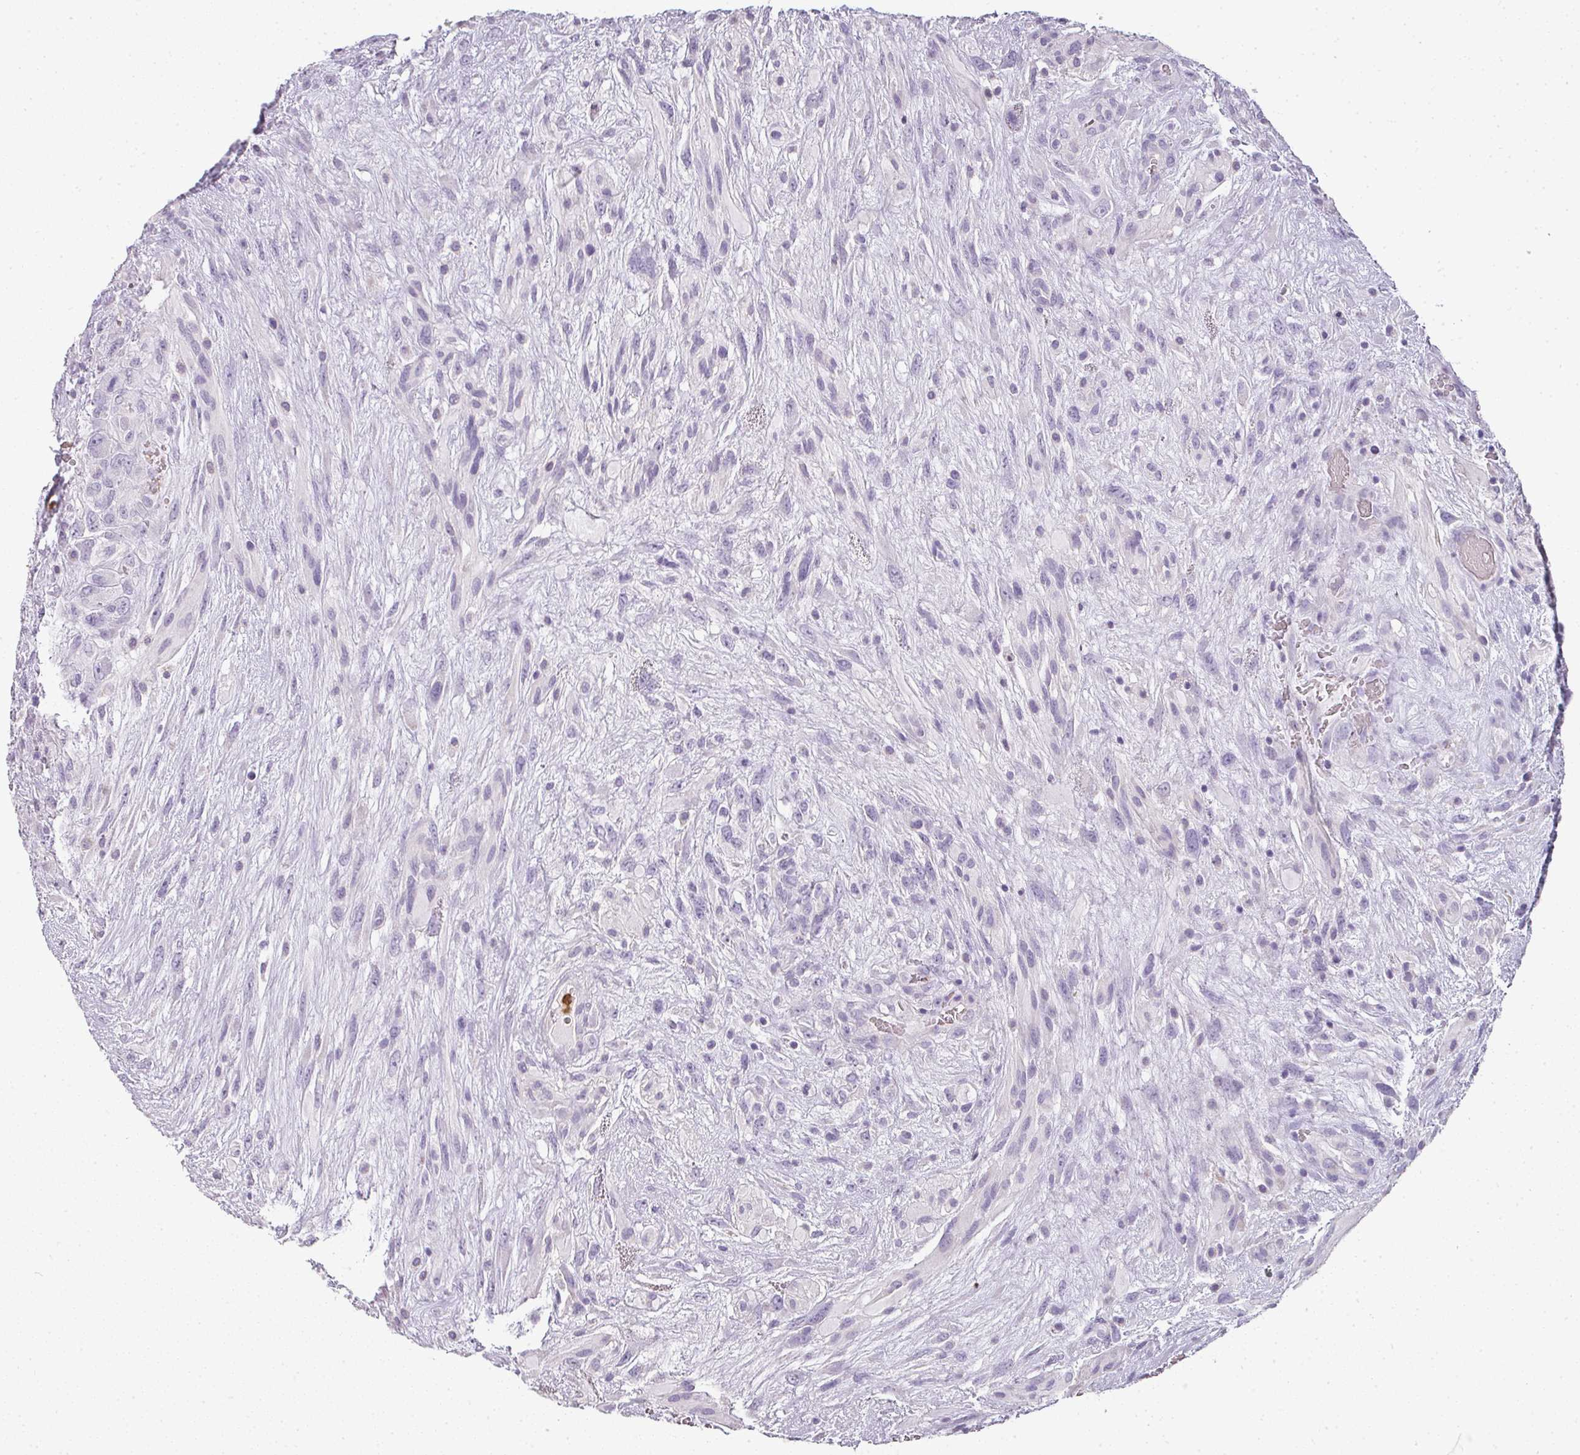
{"staining": {"intensity": "negative", "quantity": "none", "location": "none"}, "tissue": "glioma", "cell_type": "Tumor cells", "image_type": "cancer", "snomed": [{"axis": "morphology", "description": "Glioma, malignant, High grade"}, {"axis": "topography", "description": "Brain"}], "caption": "Immunohistochemistry (IHC) photomicrograph of human glioma stained for a protein (brown), which reveals no expression in tumor cells.", "gene": "CAMP", "patient": {"sex": "male", "age": 61}}